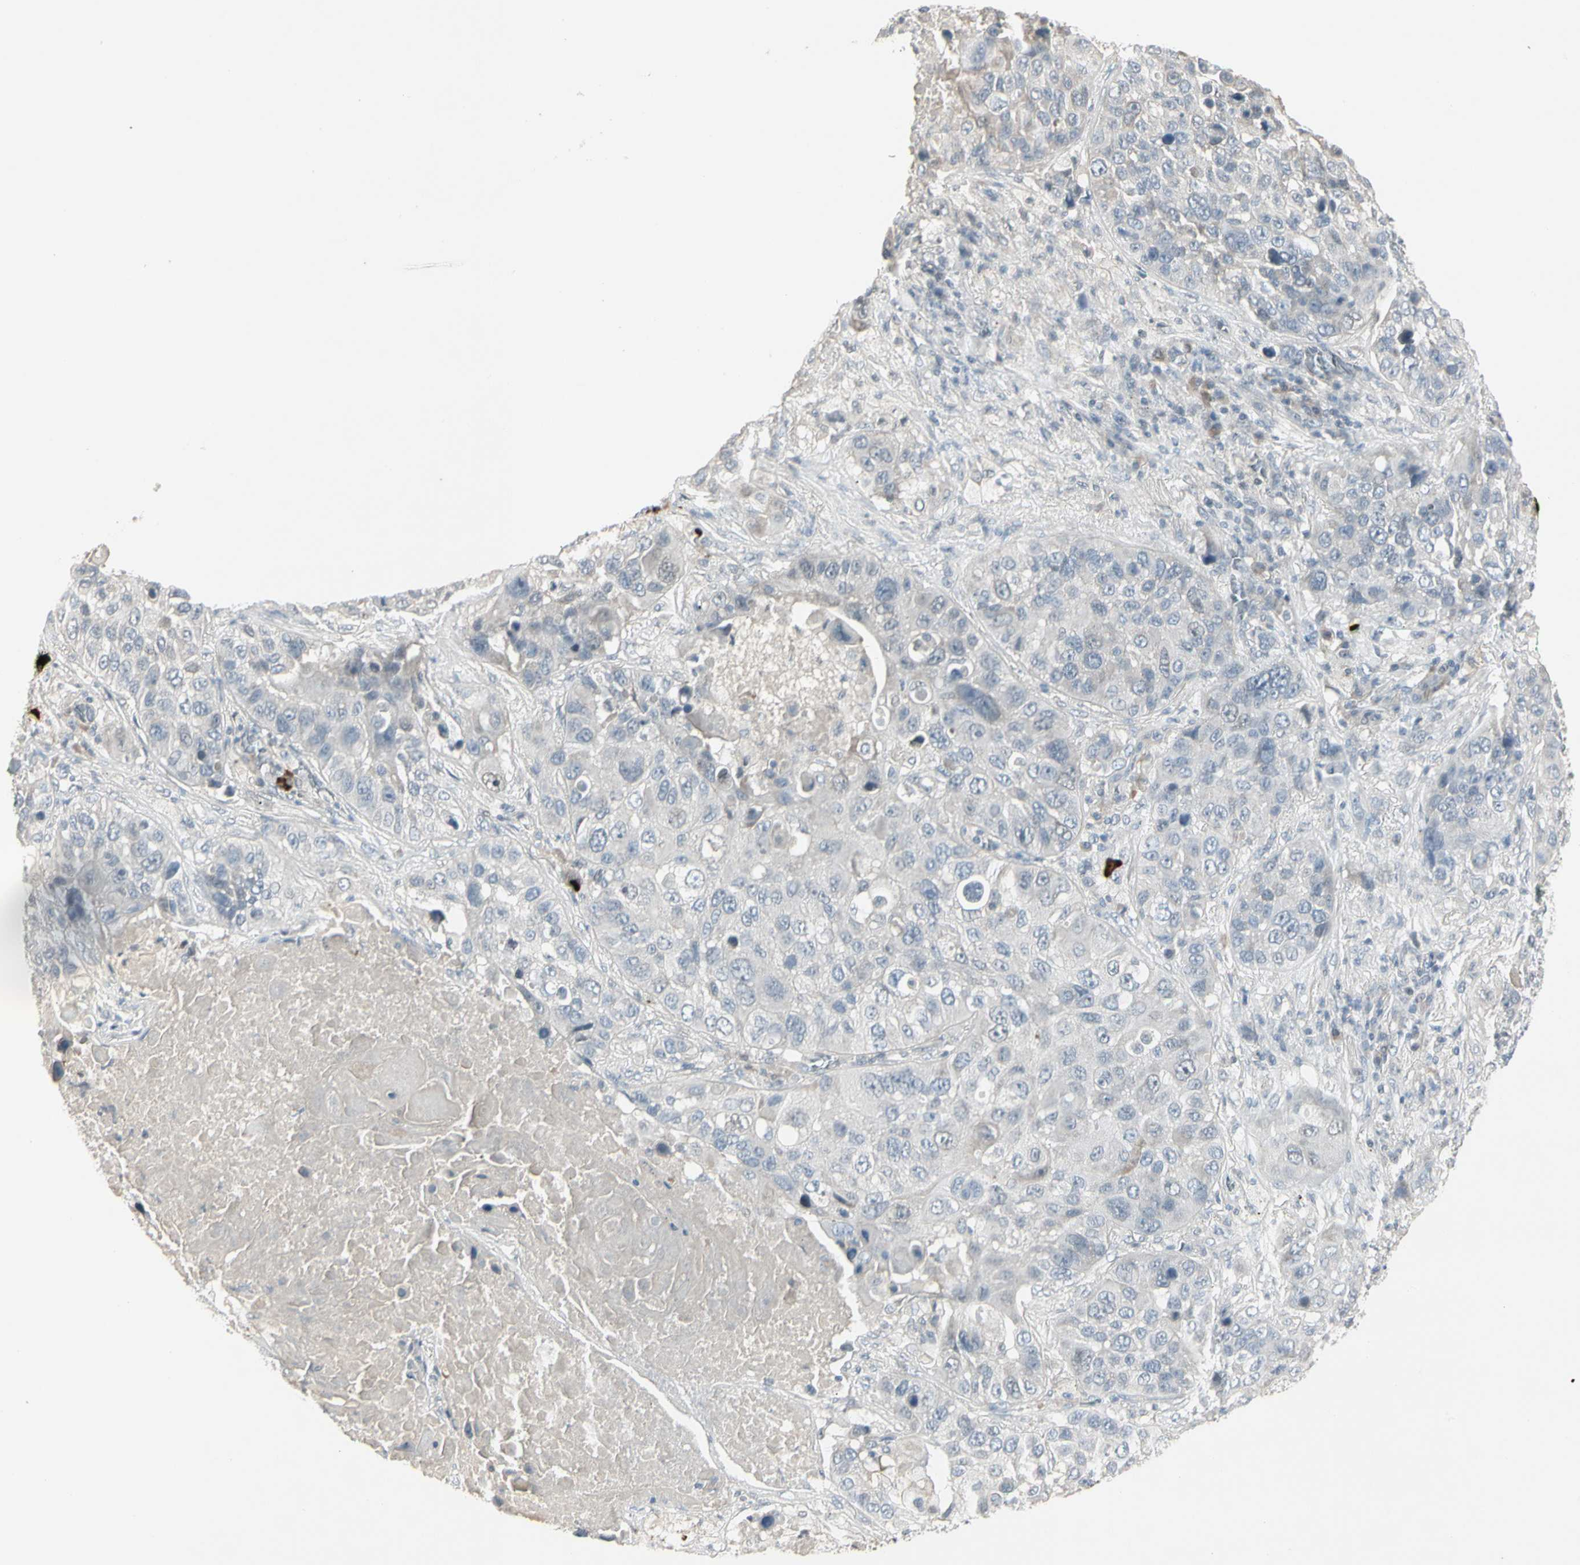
{"staining": {"intensity": "weak", "quantity": "<25%", "location": "cytoplasmic/membranous"}, "tissue": "lung cancer", "cell_type": "Tumor cells", "image_type": "cancer", "snomed": [{"axis": "morphology", "description": "Squamous cell carcinoma, NOS"}, {"axis": "topography", "description": "Lung"}], "caption": "The image demonstrates no significant positivity in tumor cells of squamous cell carcinoma (lung).", "gene": "DMPK", "patient": {"sex": "male", "age": 57}}